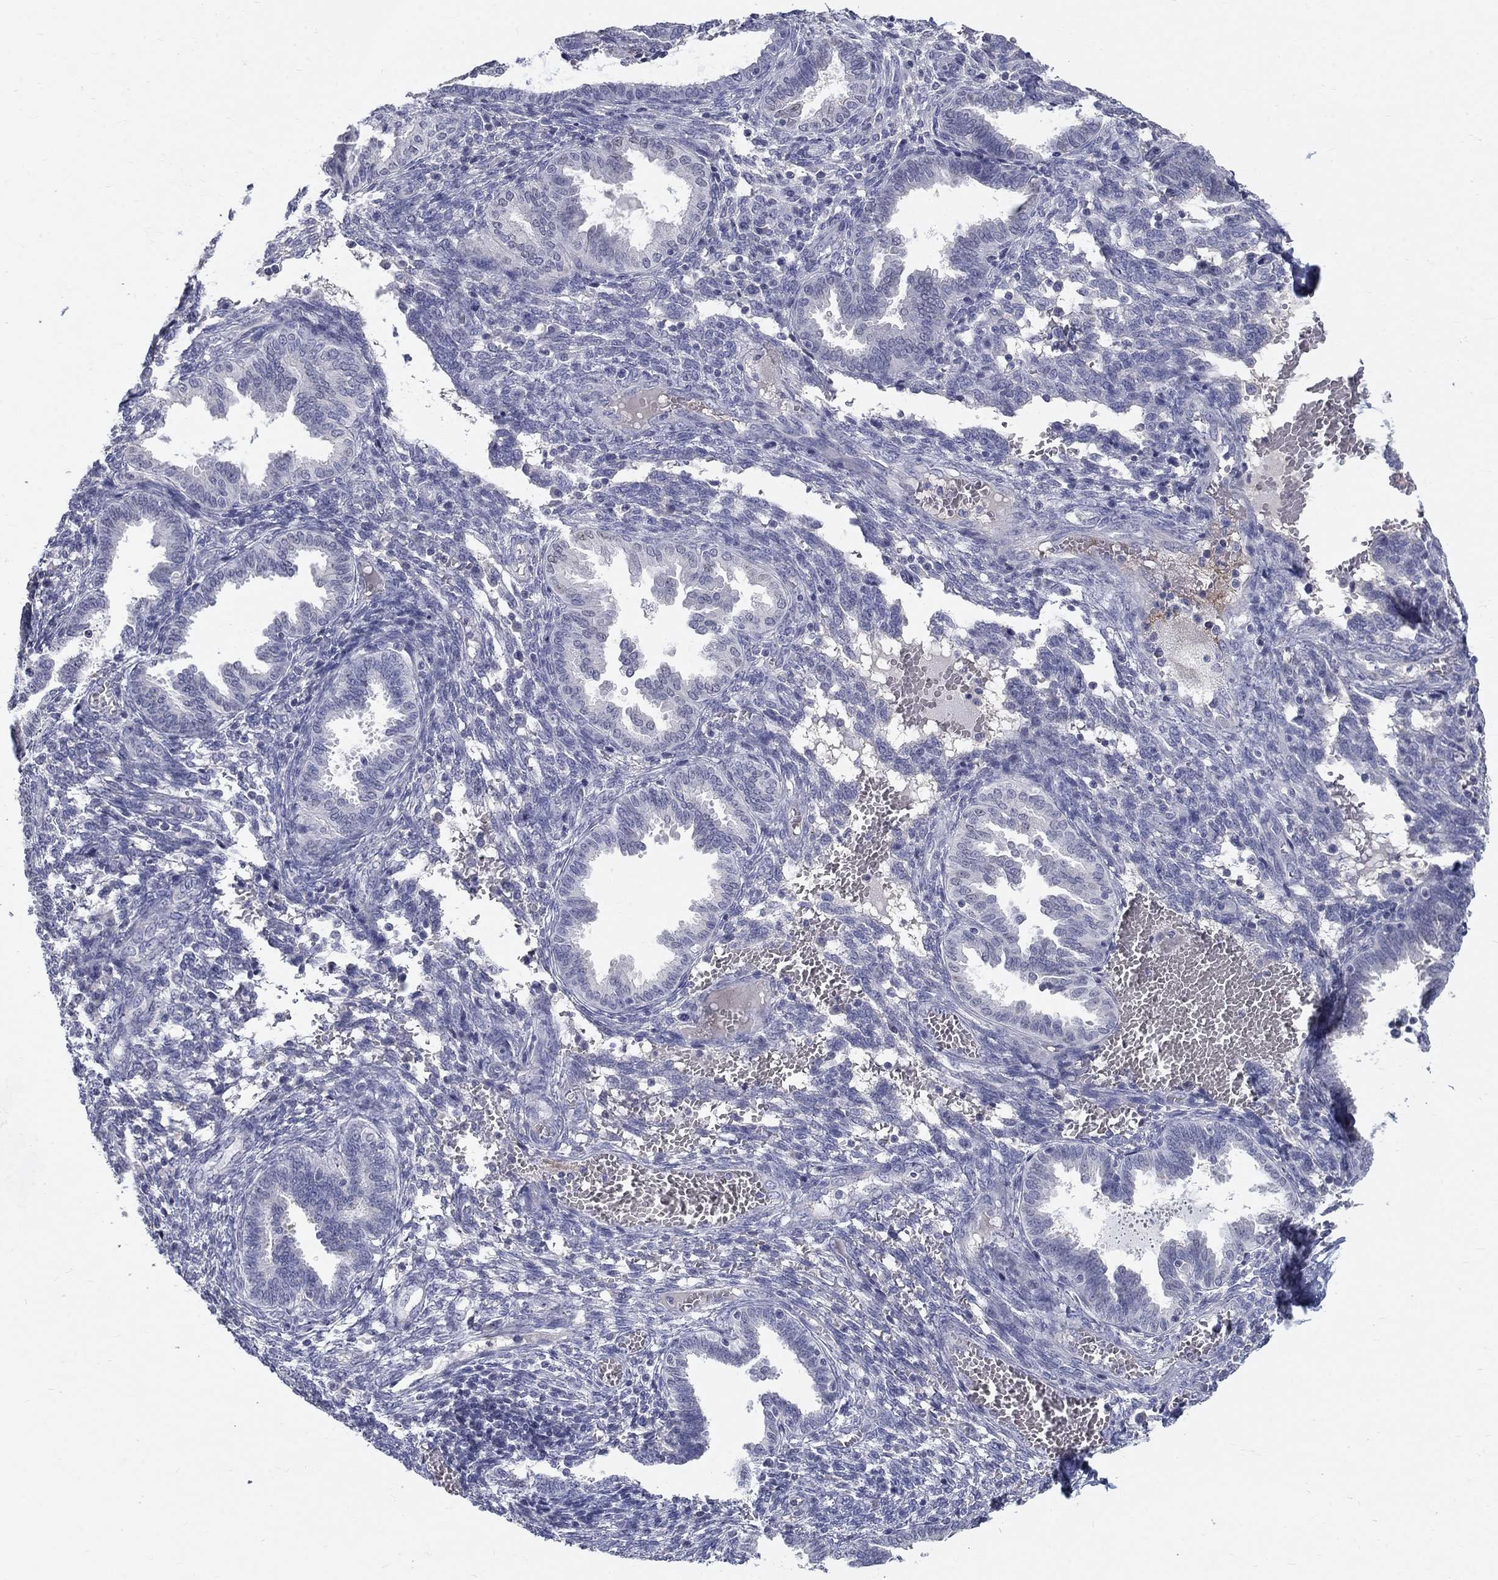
{"staining": {"intensity": "negative", "quantity": "none", "location": "none"}, "tissue": "endometrium", "cell_type": "Cells in endometrial stroma", "image_type": "normal", "snomed": [{"axis": "morphology", "description": "Normal tissue, NOS"}, {"axis": "topography", "description": "Endometrium"}], "caption": "IHC histopathology image of unremarkable endometrium: endometrium stained with DAB (3,3'-diaminobenzidine) exhibits no significant protein expression in cells in endometrial stroma. The staining was performed using DAB (3,3'-diaminobenzidine) to visualize the protein expression in brown, while the nuclei were stained in blue with hematoxylin (Magnification: 20x).", "gene": "PTH1R", "patient": {"sex": "female", "age": 42}}